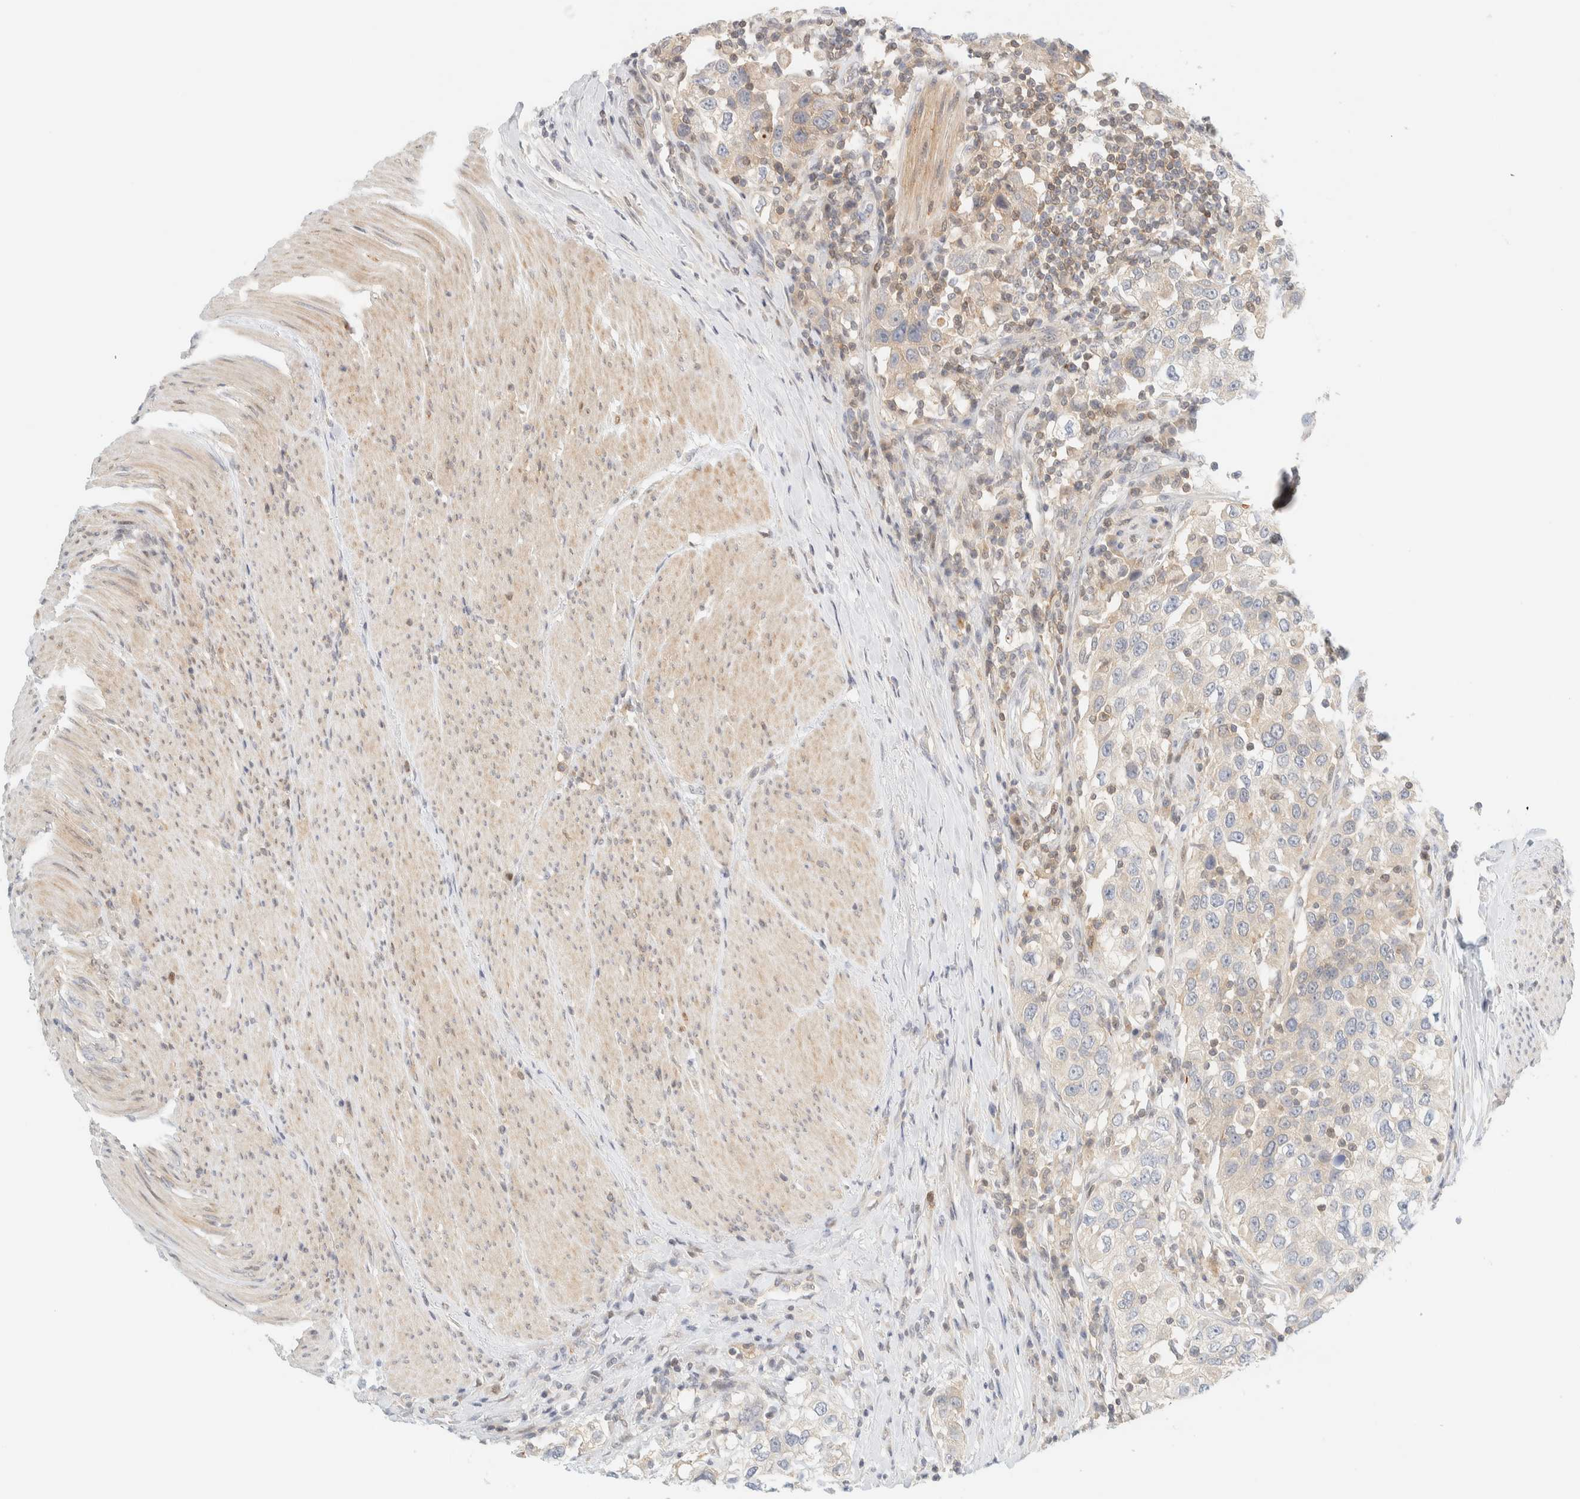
{"staining": {"intensity": "weak", "quantity": "25%-75%", "location": "cytoplasmic/membranous"}, "tissue": "urothelial cancer", "cell_type": "Tumor cells", "image_type": "cancer", "snomed": [{"axis": "morphology", "description": "Urothelial carcinoma, High grade"}, {"axis": "topography", "description": "Urinary bladder"}], "caption": "Approximately 25%-75% of tumor cells in urothelial cancer reveal weak cytoplasmic/membranous protein expression as visualized by brown immunohistochemical staining.", "gene": "PCYT2", "patient": {"sex": "female", "age": 80}}